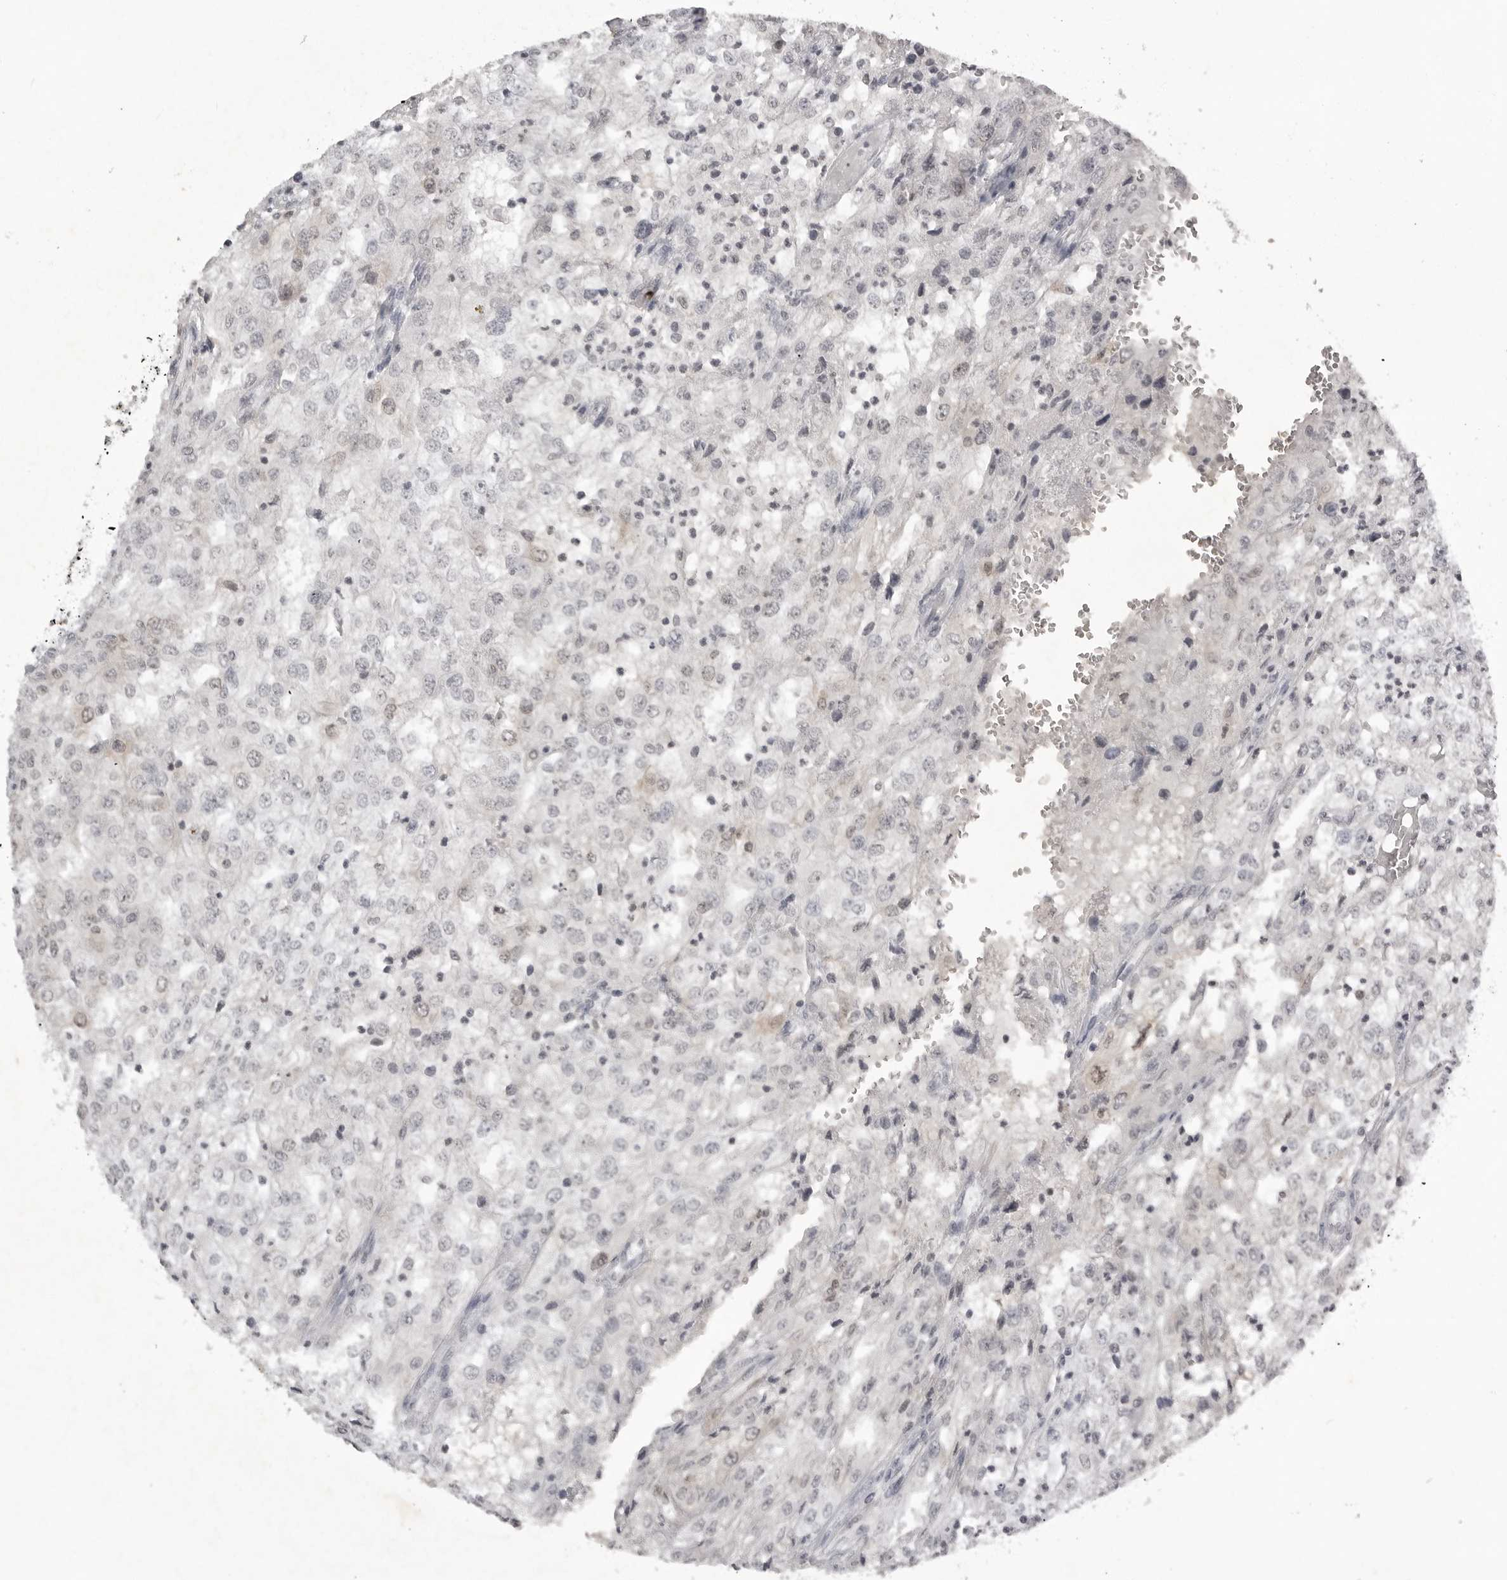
{"staining": {"intensity": "negative", "quantity": "none", "location": "none"}, "tissue": "renal cancer", "cell_type": "Tumor cells", "image_type": "cancer", "snomed": [{"axis": "morphology", "description": "Adenocarcinoma, NOS"}, {"axis": "topography", "description": "Kidney"}], "caption": "A photomicrograph of renal cancer (adenocarcinoma) stained for a protein shows no brown staining in tumor cells. (Stains: DAB (3,3'-diaminobenzidine) immunohistochemistry with hematoxylin counter stain, Microscopy: brightfield microscopy at high magnification).", "gene": "RRM1", "patient": {"sex": "female", "age": 54}}